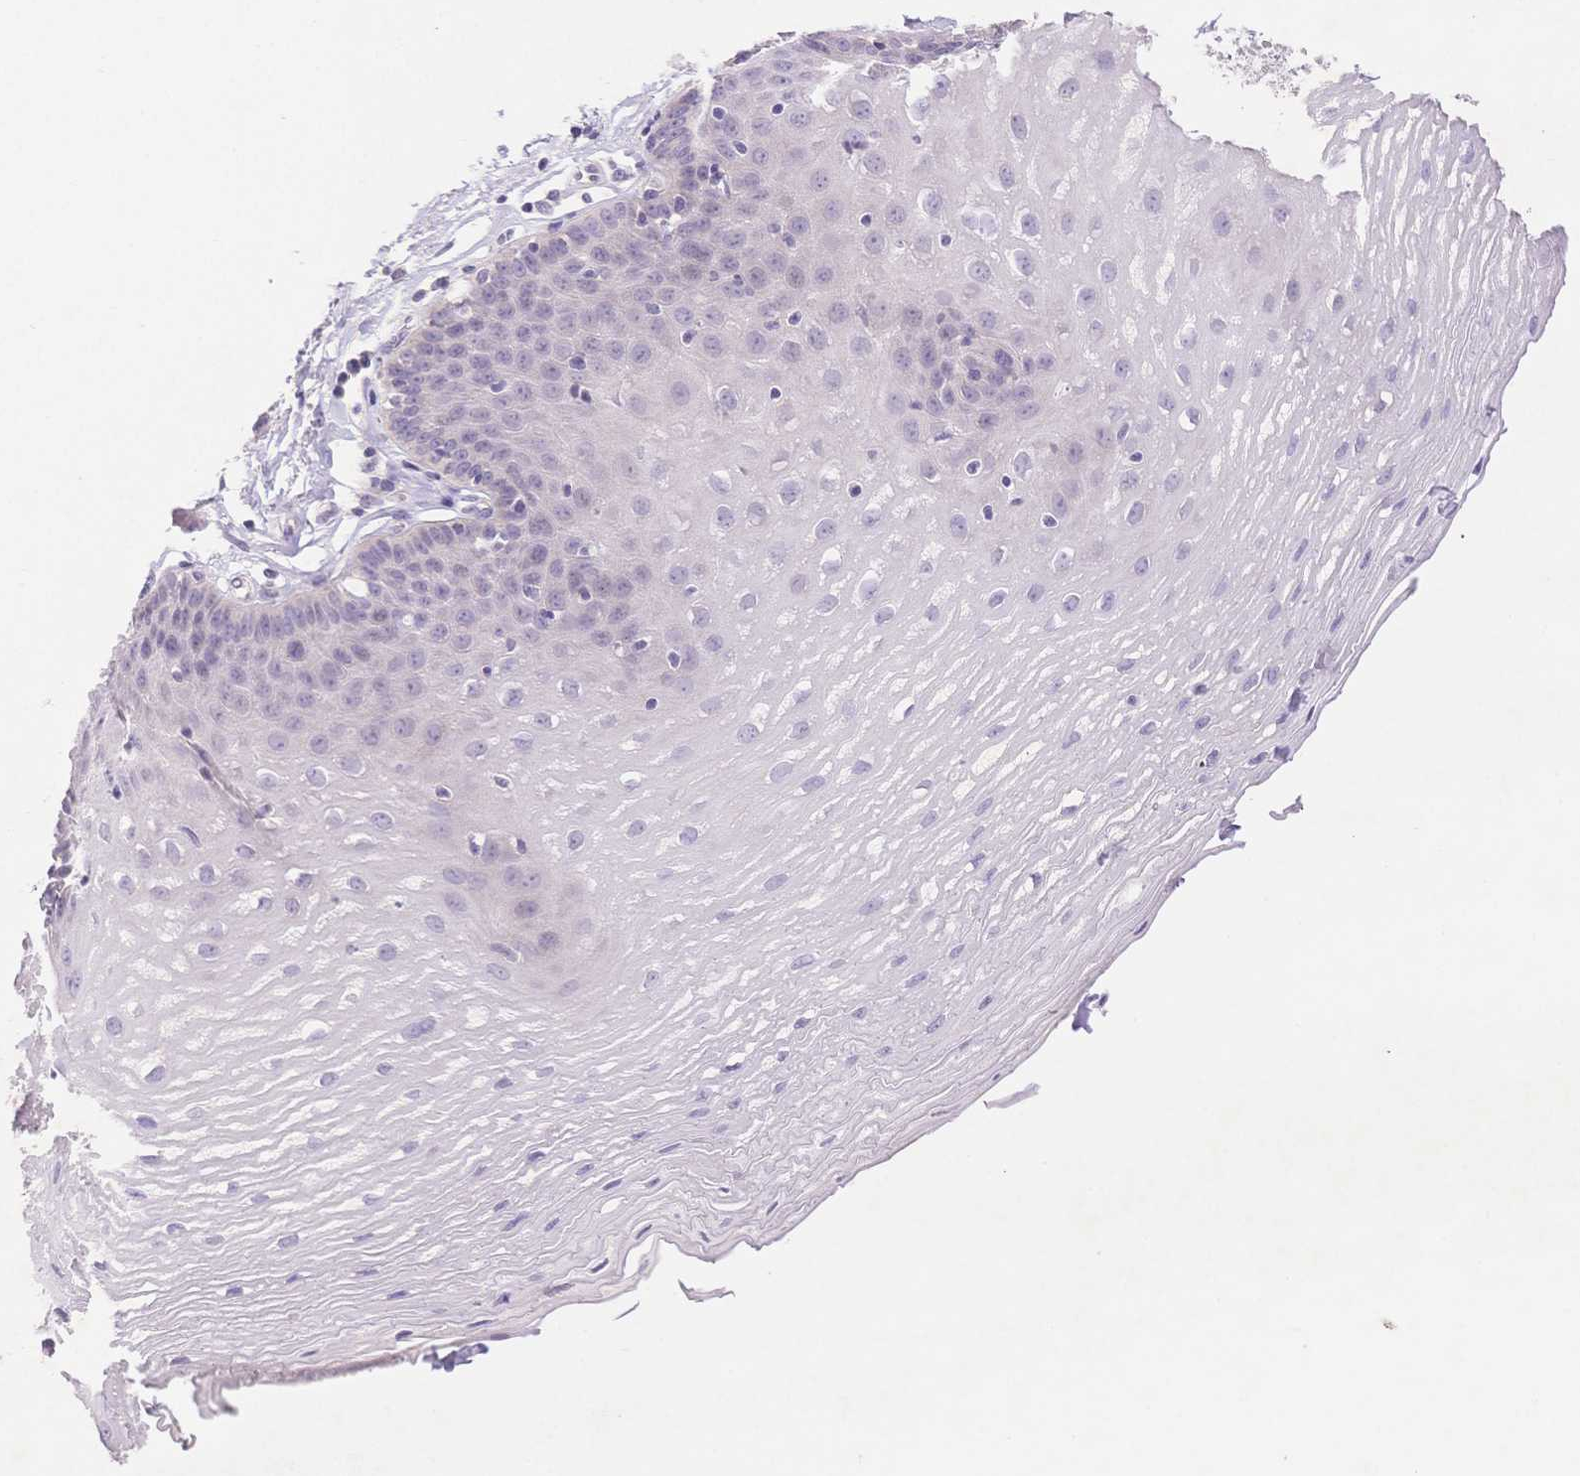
{"staining": {"intensity": "negative", "quantity": "none", "location": "none"}, "tissue": "esophagus", "cell_type": "Squamous epithelial cells", "image_type": "normal", "snomed": [{"axis": "morphology", "description": "Normal tissue, NOS"}, {"axis": "topography", "description": "Esophagus"}], "caption": "This is an immunohistochemistry micrograph of normal esophagus. There is no expression in squamous epithelial cells.", "gene": "MYOM1", "patient": {"sex": "female", "age": 81}}